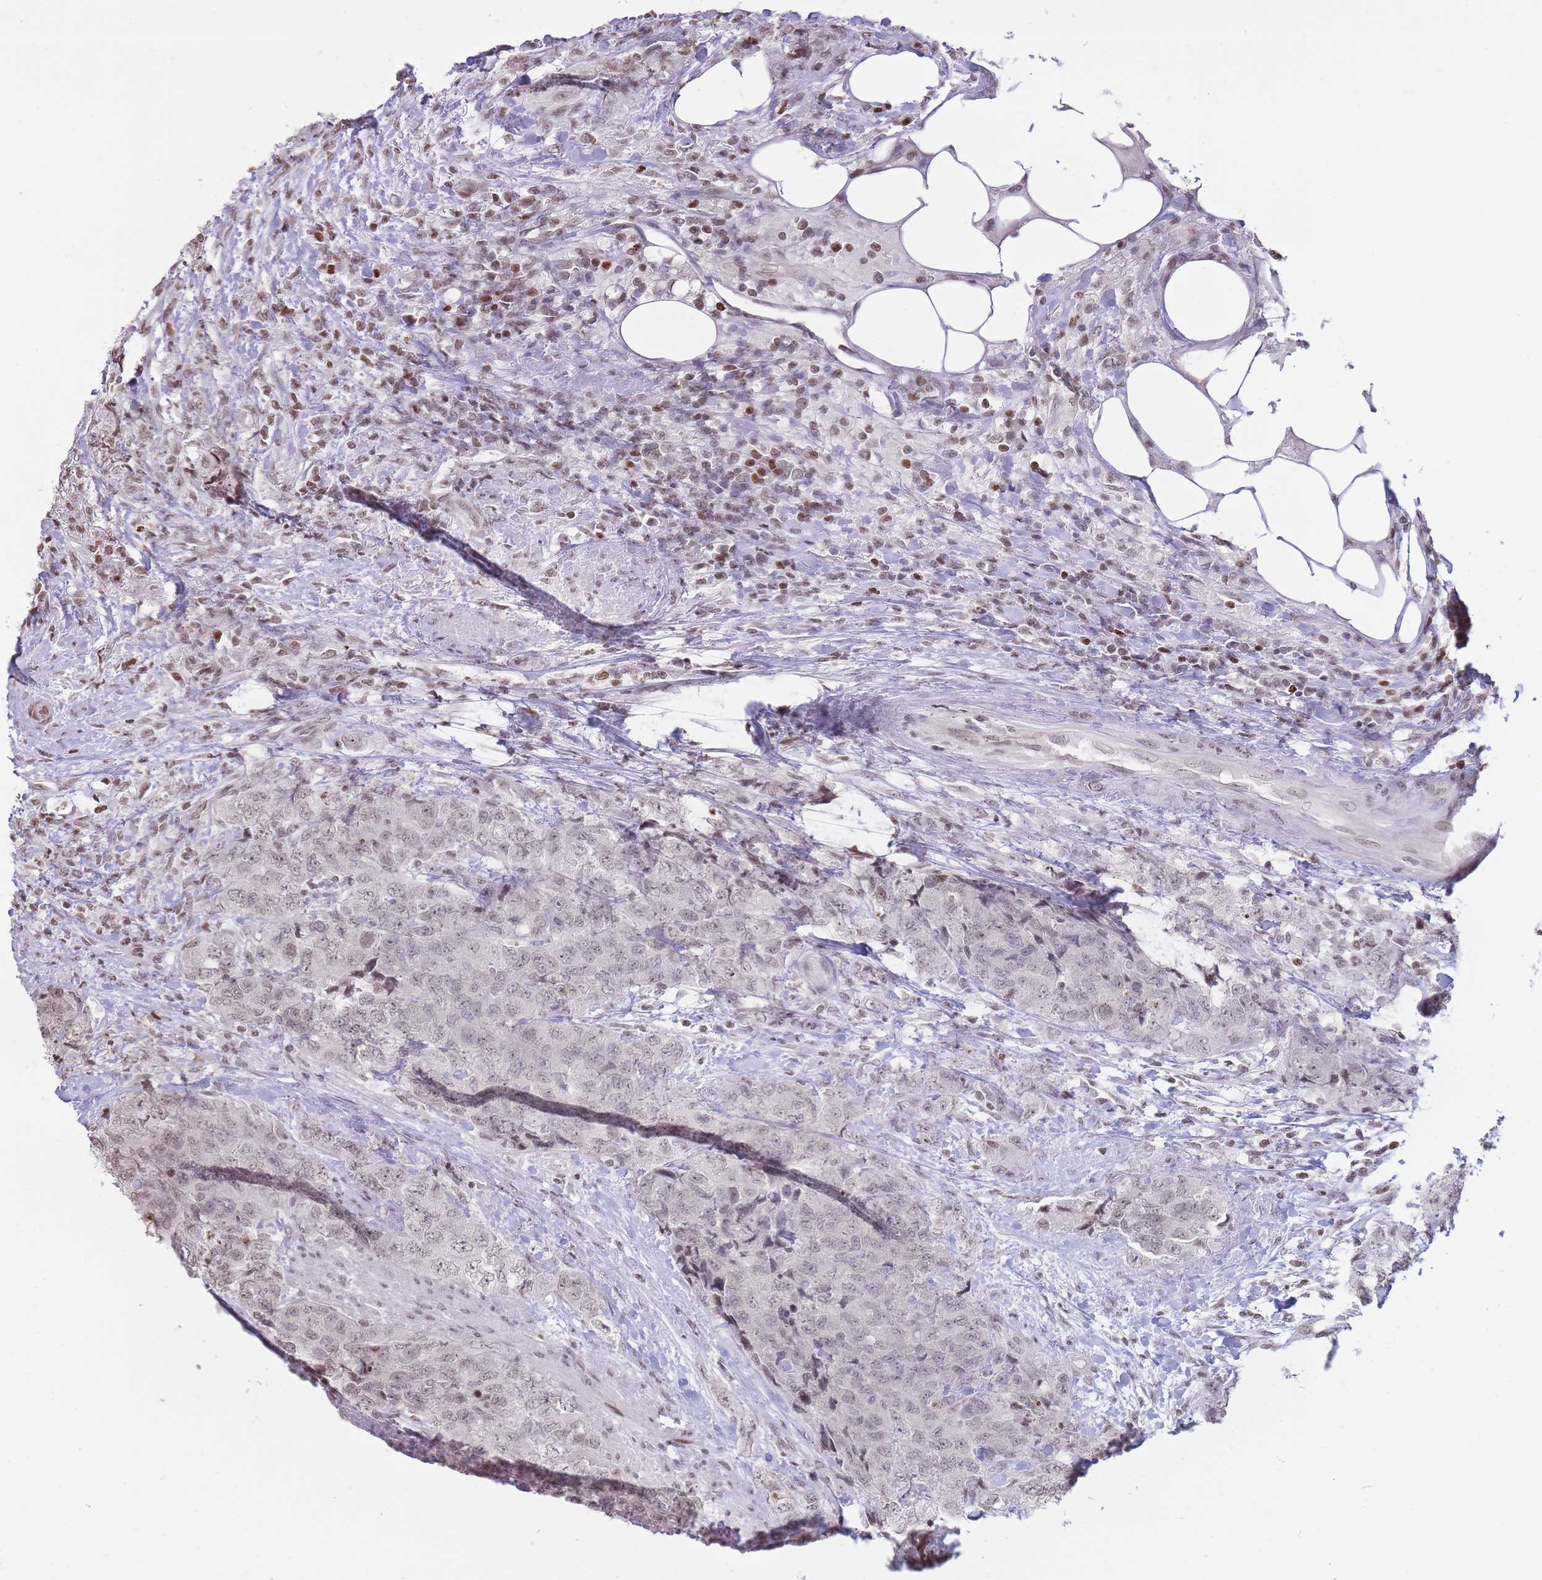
{"staining": {"intensity": "weak", "quantity": "<25%", "location": "nuclear"}, "tissue": "urothelial cancer", "cell_type": "Tumor cells", "image_type": "cancer", "snomed": [{"axis": "morphology", "description": "Urothelial carcinoma, High grade"}, {"axis": "topography", "description": "Urinary bladder"}], "caption": "A histopathology image of human high-grade urothelial carcinoma is negative for staining in tumor cells.", "gene": "SHISAL1", "patient": {"sex": "female", "age": 78}}